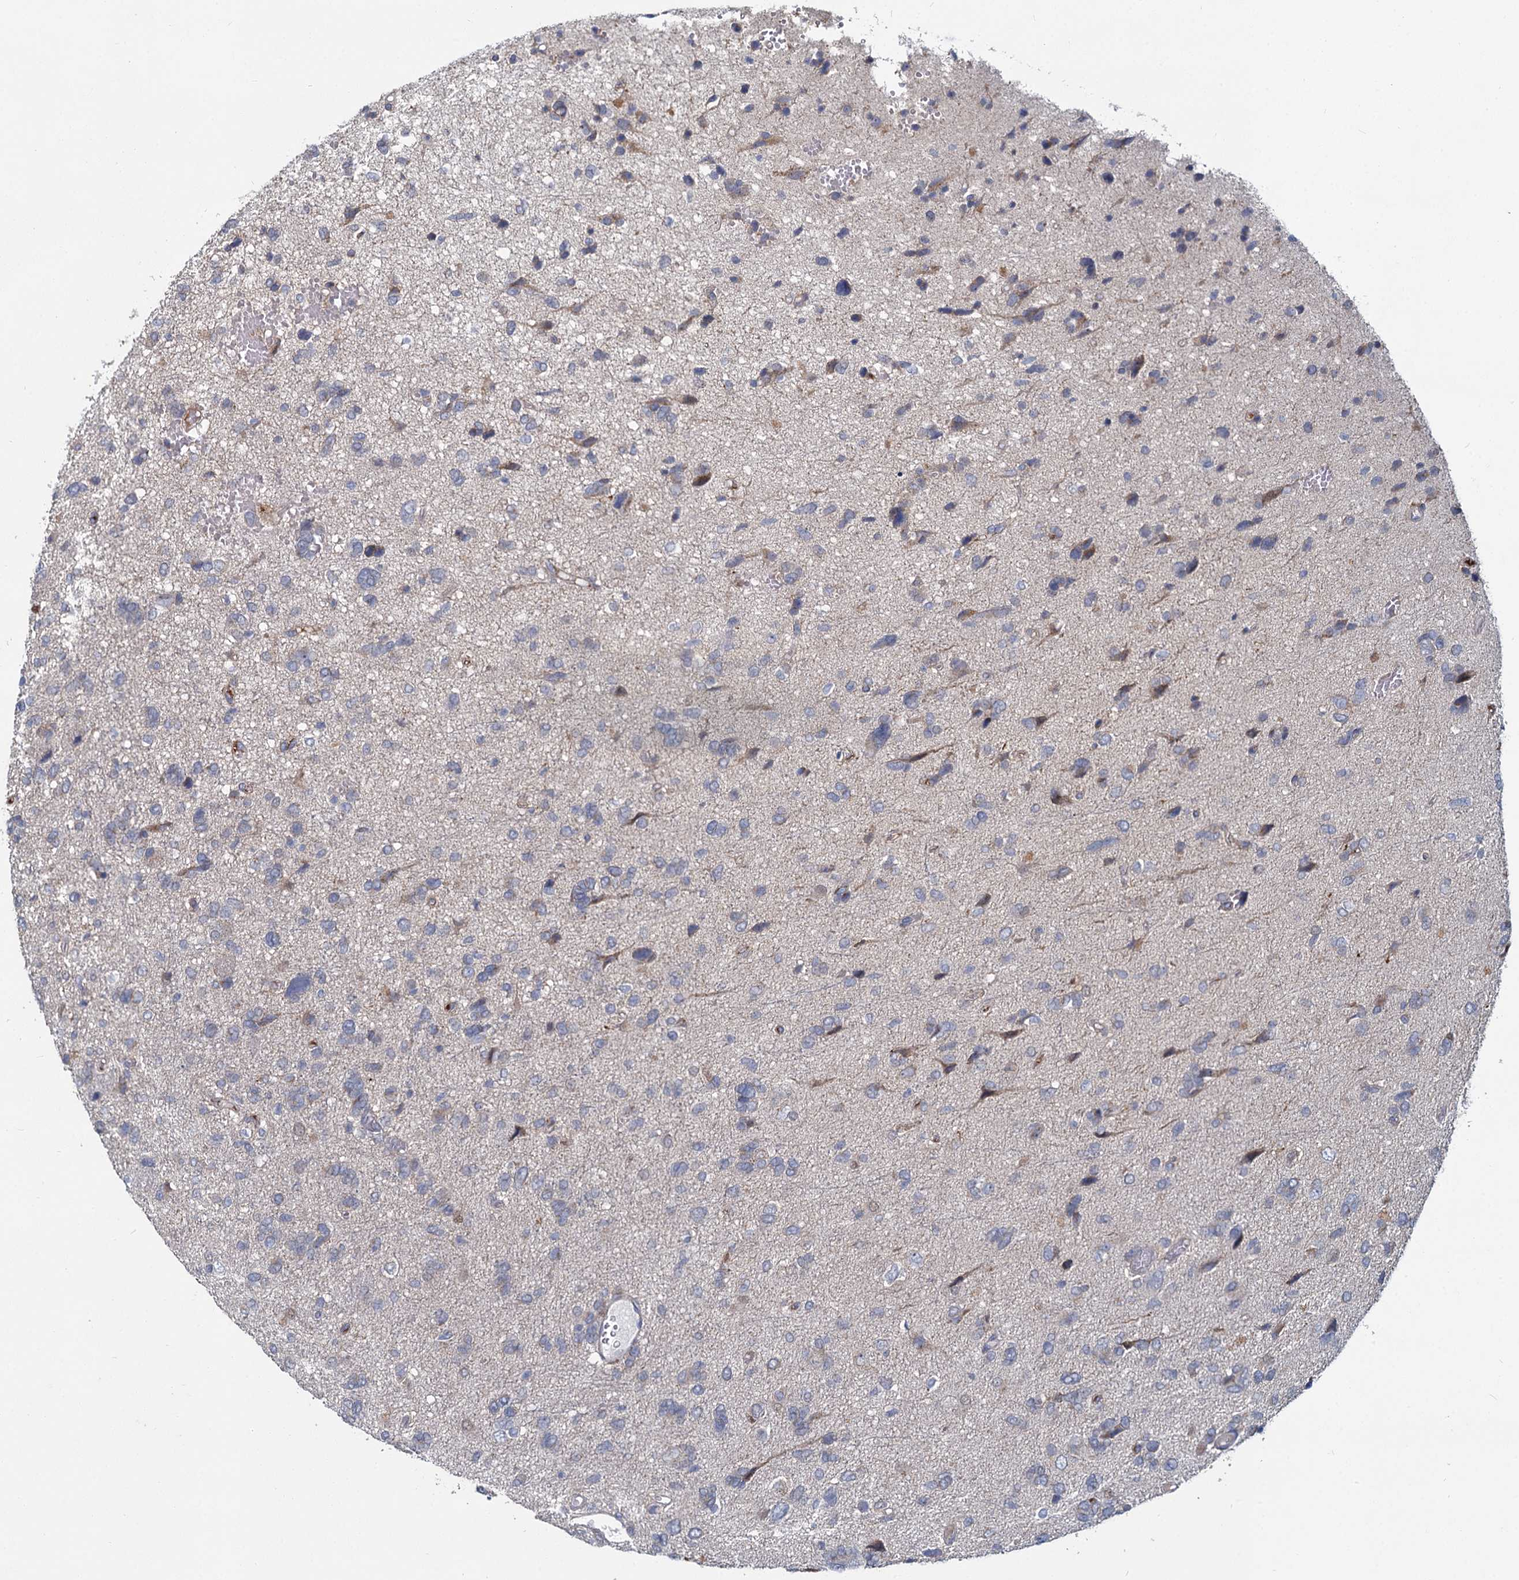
{"staining": {"intensity": "negative", "quantity": "none", "location": "none"}, "tissue": "glioma", "cell_type": "Tumor cells", "image_type": "cancer", "snomed": [{"axis": "morphology", "description": "Glioma, malignant, High grade"}, {"axis": "topography", "description": "Brain"}], "caption": "Malignant glioma (high-grade) was stained to show a protein in brown. There is no significant positivity in tumor cells.", "gene": "DCUN1D2", "patient": {"sex": "female", "age": 59}}